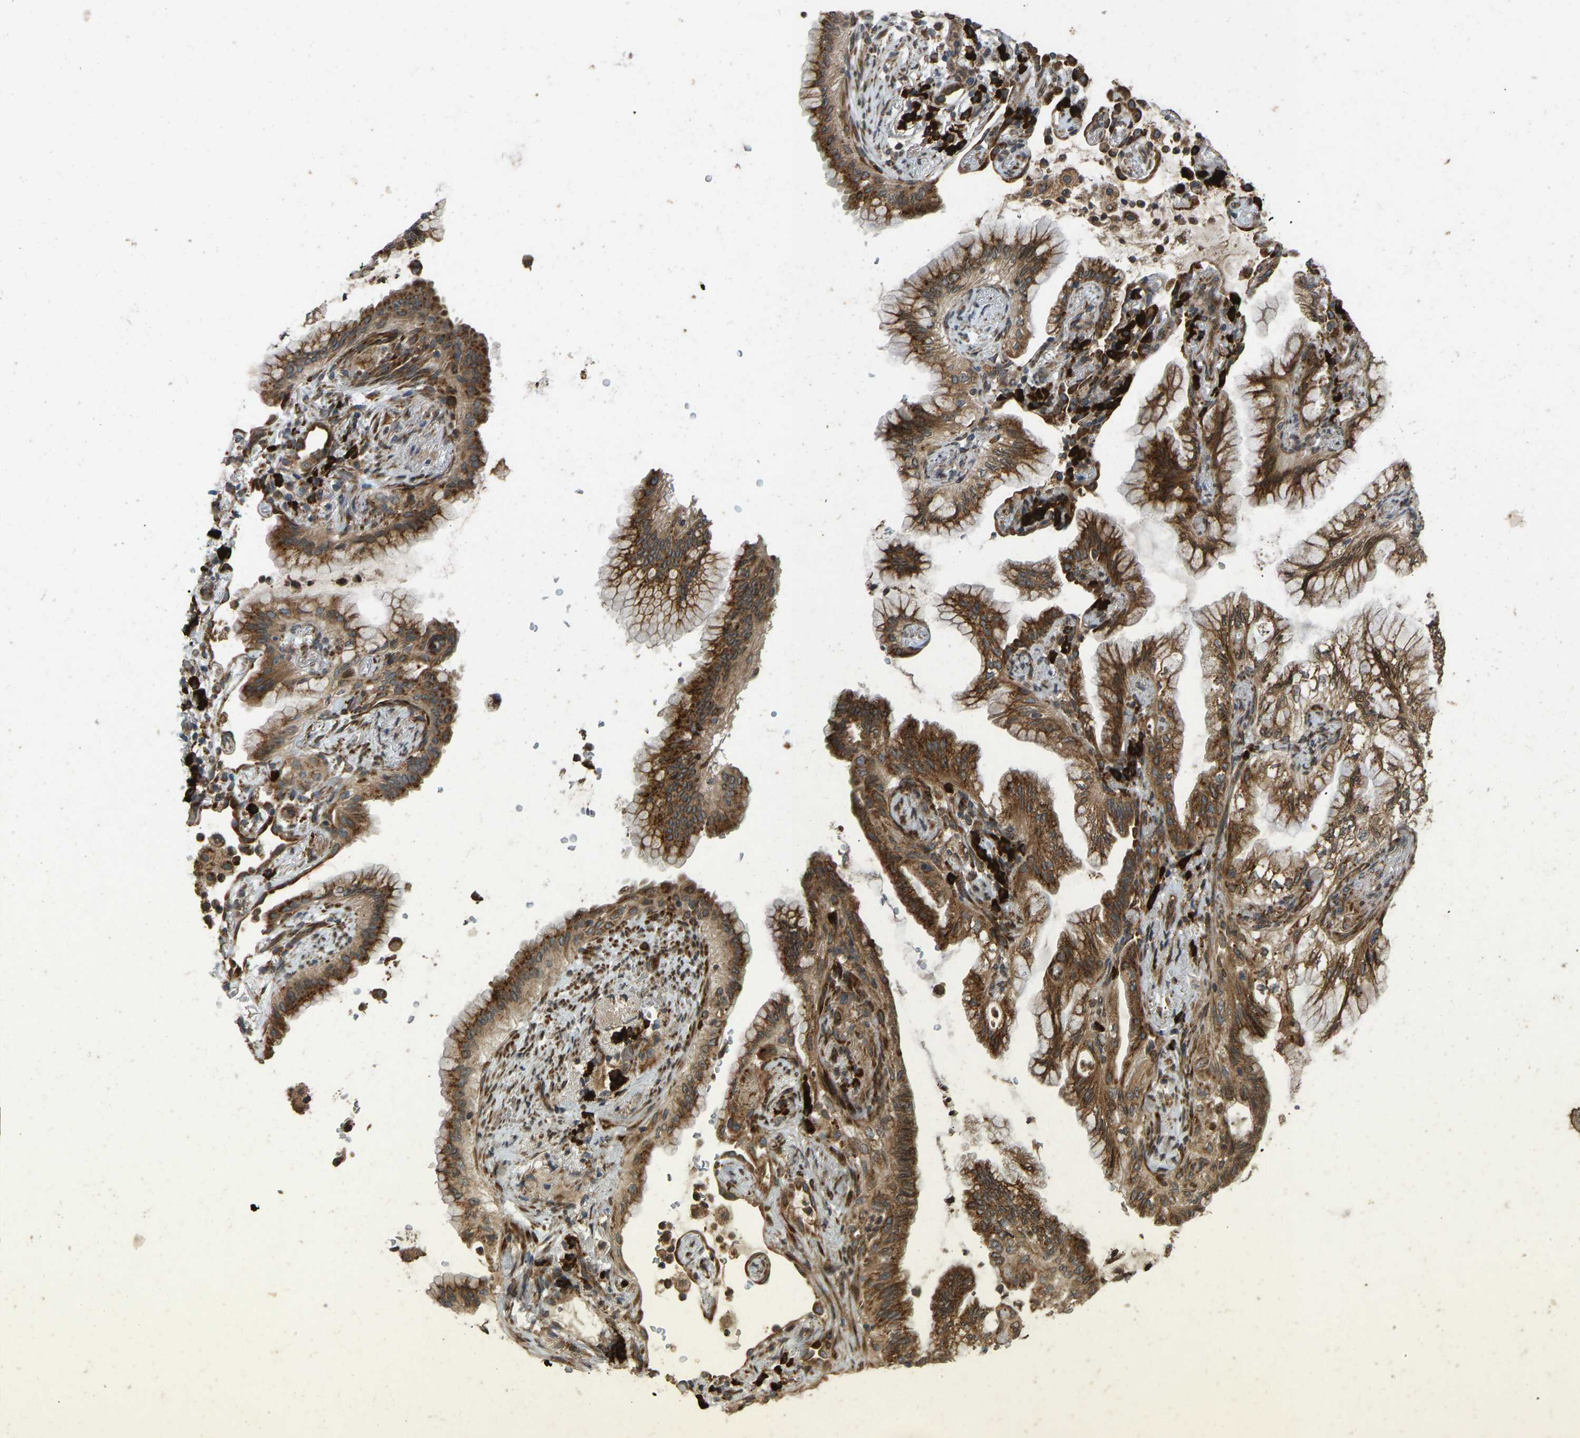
{"staining": {"intensity": "strong", "quantity": ">75%", "location": "cytoplasmic/membranous"}, "tissue": "lung cancer", "cell_type": "Tumor cells", "image_type": "cancer", "snomed": [{"axis": "morphology", "description": "Adenocarcinoma, NOS"}, {"axis": "topography", "description": "Lung"}], "caption": "The immunohistochemical stain shows strong cytoplasmic/membranous staining in tumor cells of adenocarcinoma (lung) tissue. Using DAB (3,3'-diaminobenzidine) (brown) and hematoxylin (blue) stains, captured at high magnification using brightfield microscopy.", "gene": "RPN2", "patient": {"sex": "female", "age": 70}}